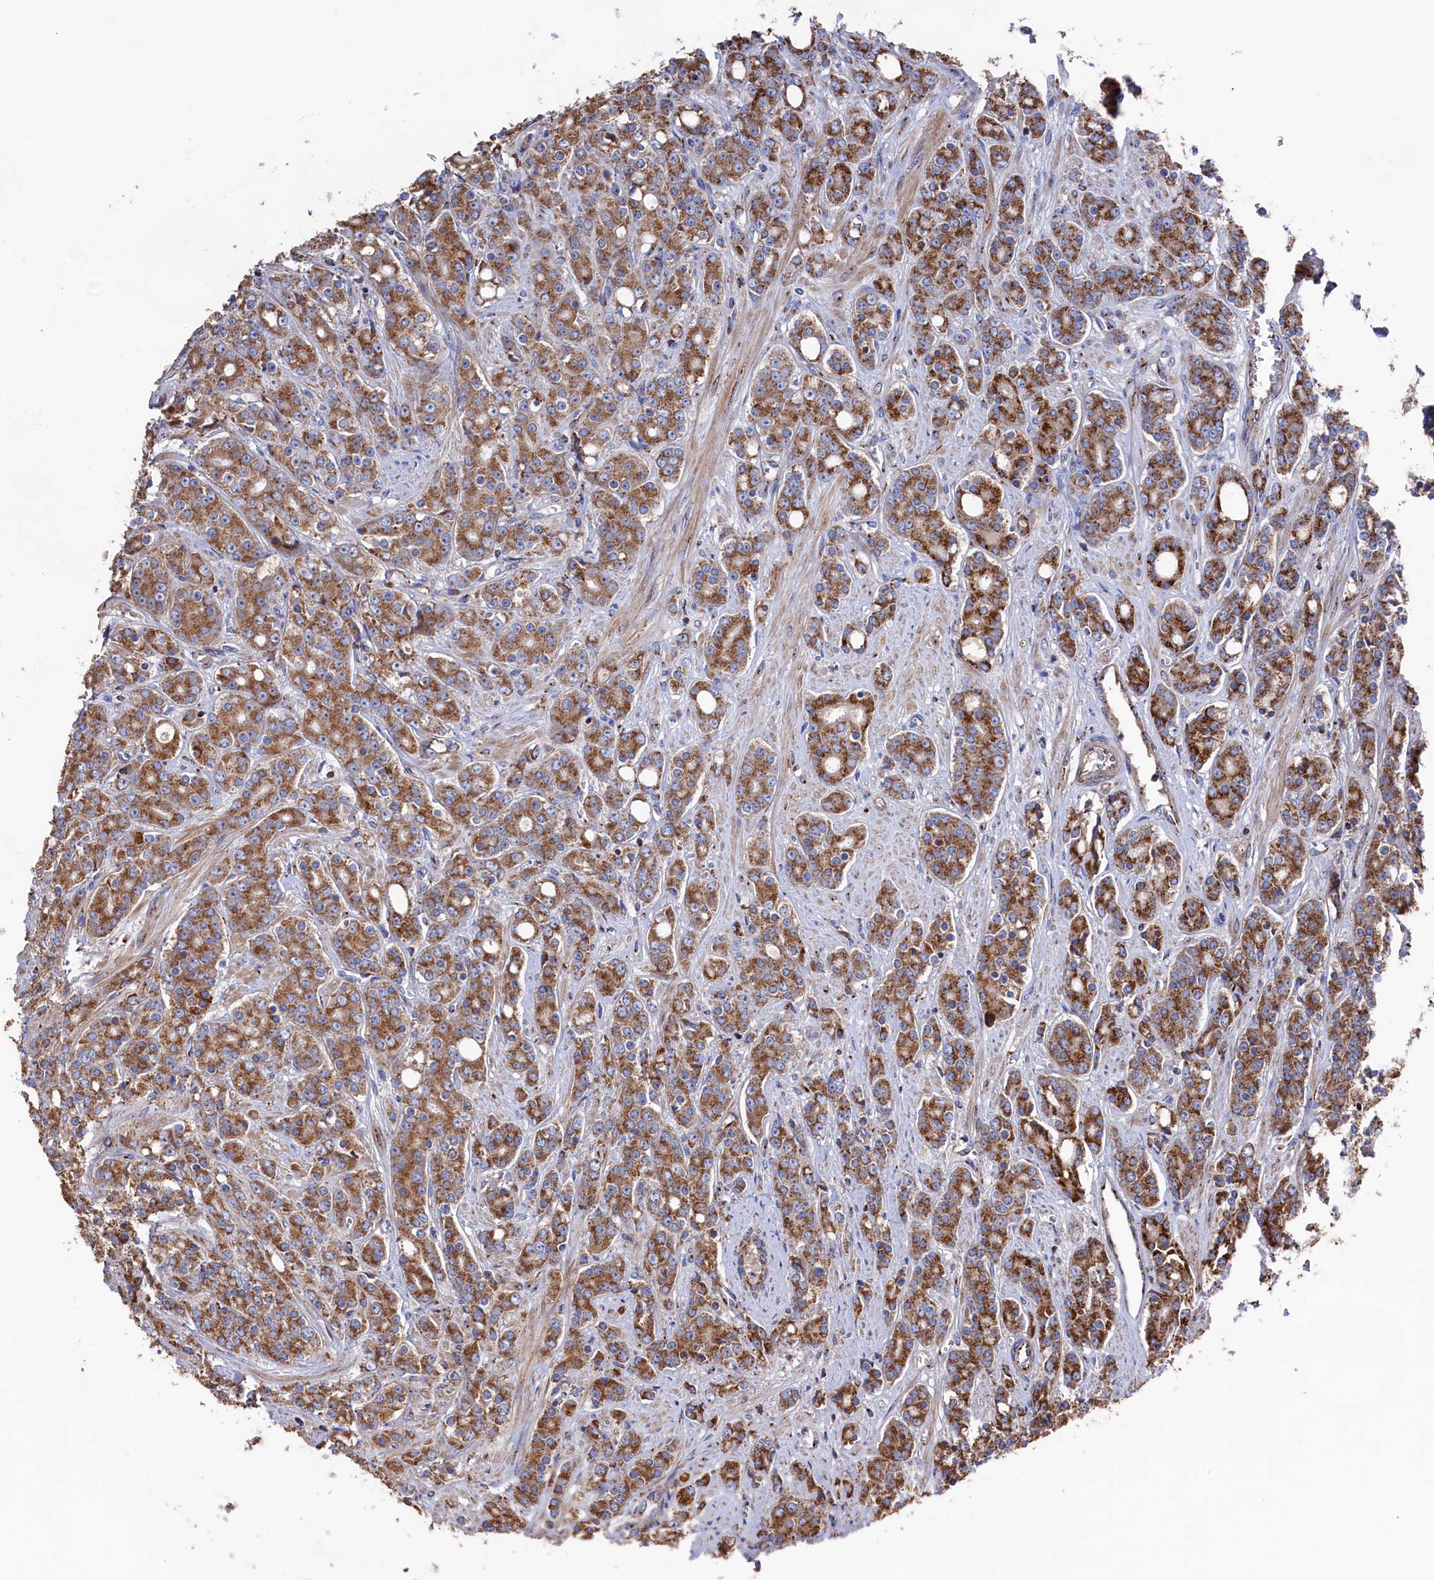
{"staining": {"intensity": "moderate", "quantity": ">75%", "location": "cytoplasmic/membranous"}, "tissue": "prostate cancer", "cell_type": "Tumor cells", "image_type": "cancer", "snomed": [{"axis": "morphology", "description": "Adenocarcinoma, High grade"}, {"axis": "topography", "description": "Prostate"}], "caption": "Prostate adenocarcinoma (high-grade) stained with a brown dye shows moderate cytoplasmic/membranous positive positivity in approximately >75% of tumor cells.", "gene": "PRRC1", "patient": {"sex": "male", "age": 62}}